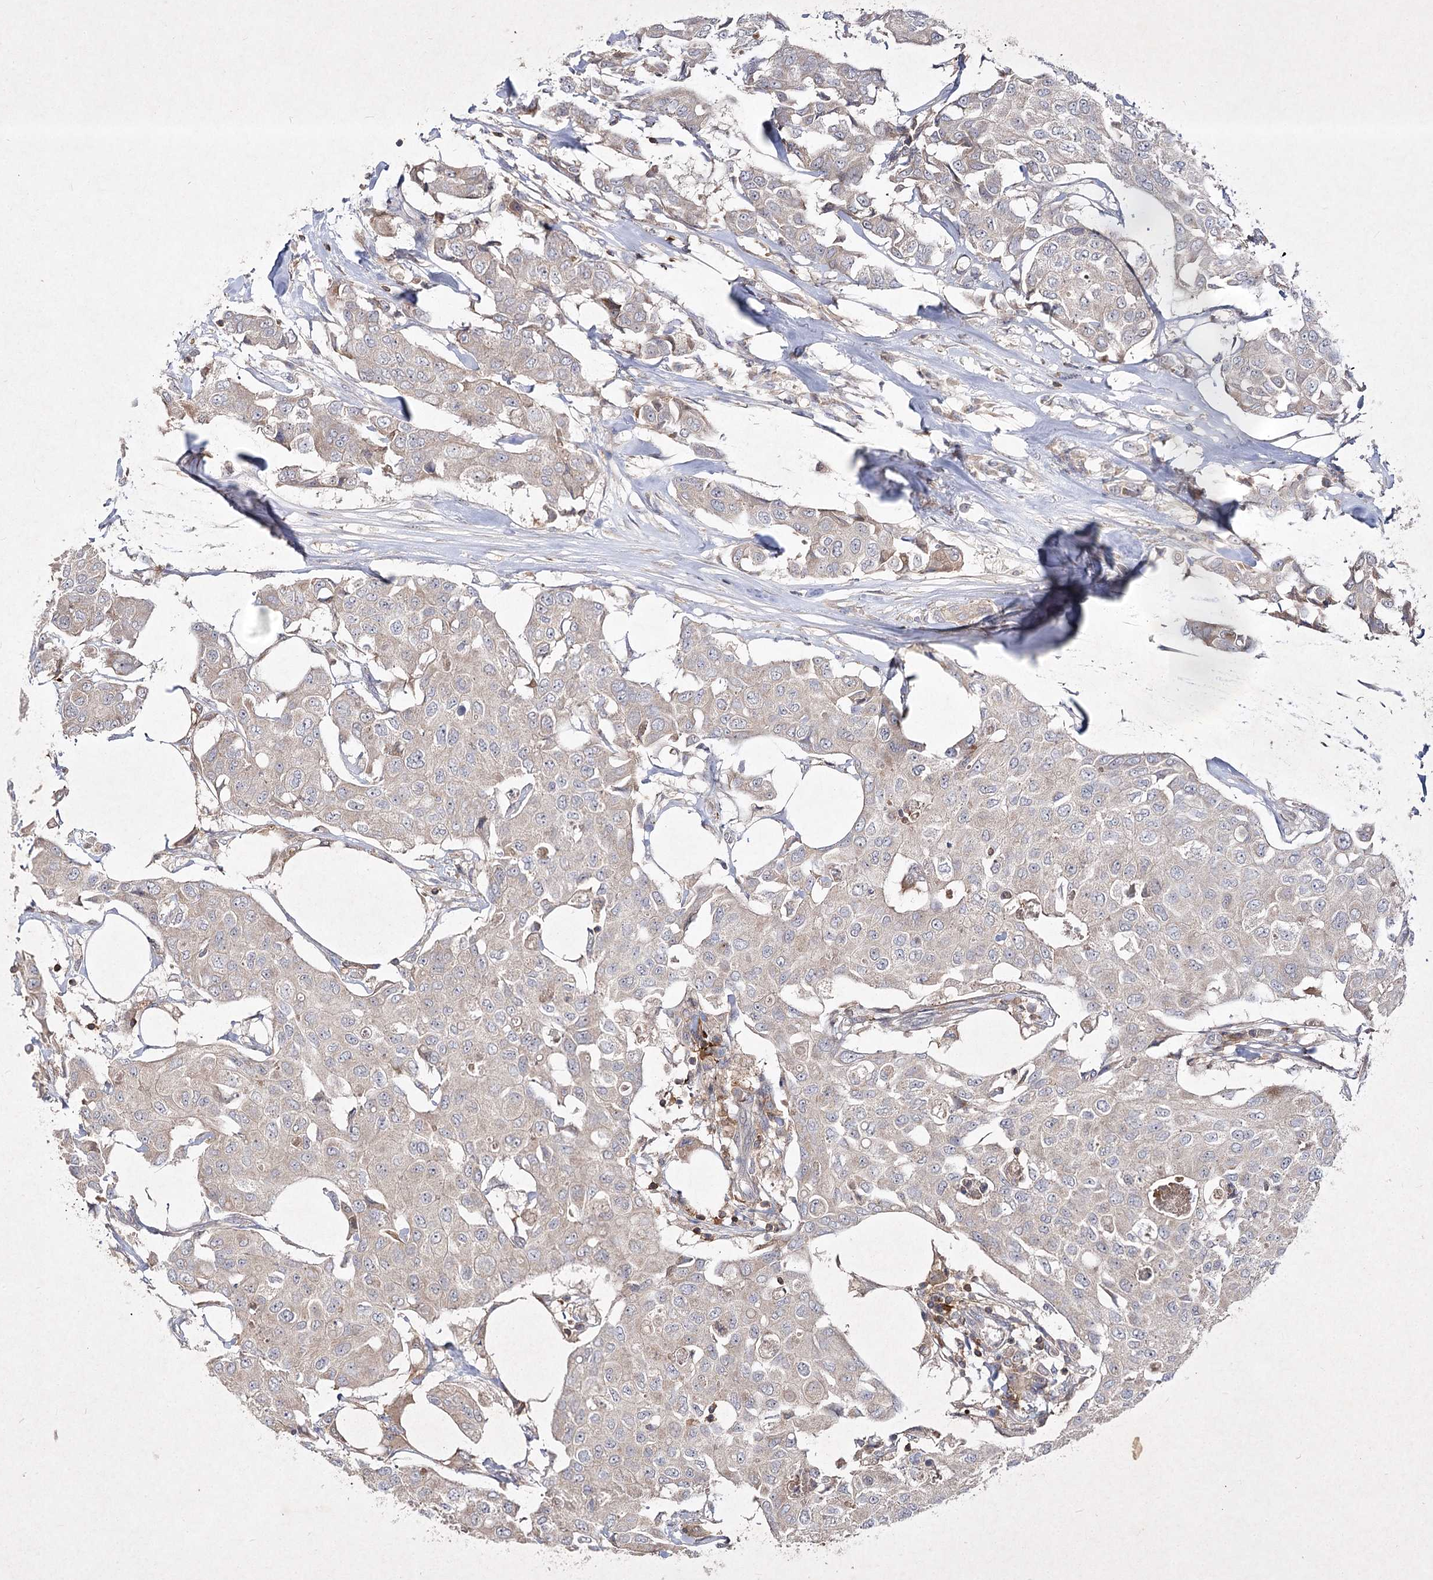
{"staining": {"intensity": "weak", "quantity": "<25%", "location": "cytoplasmic/membranous"}, "tissue": "breast cancer", "cell_type": "Tumor cells", "image_type": "cancer", "snomed": [{"axis": "morphology", "description": "Duct carcinoma"}, {"axis": "topography", "description": "Breast"}], "caption": "A photomicrograph of infiltrating ductal carcinoma (breast) stained for a protein demonstrates no brown staining in tumor cells.", "gene": "CIB2", "patient": {"sex": "female", "age": 80}}